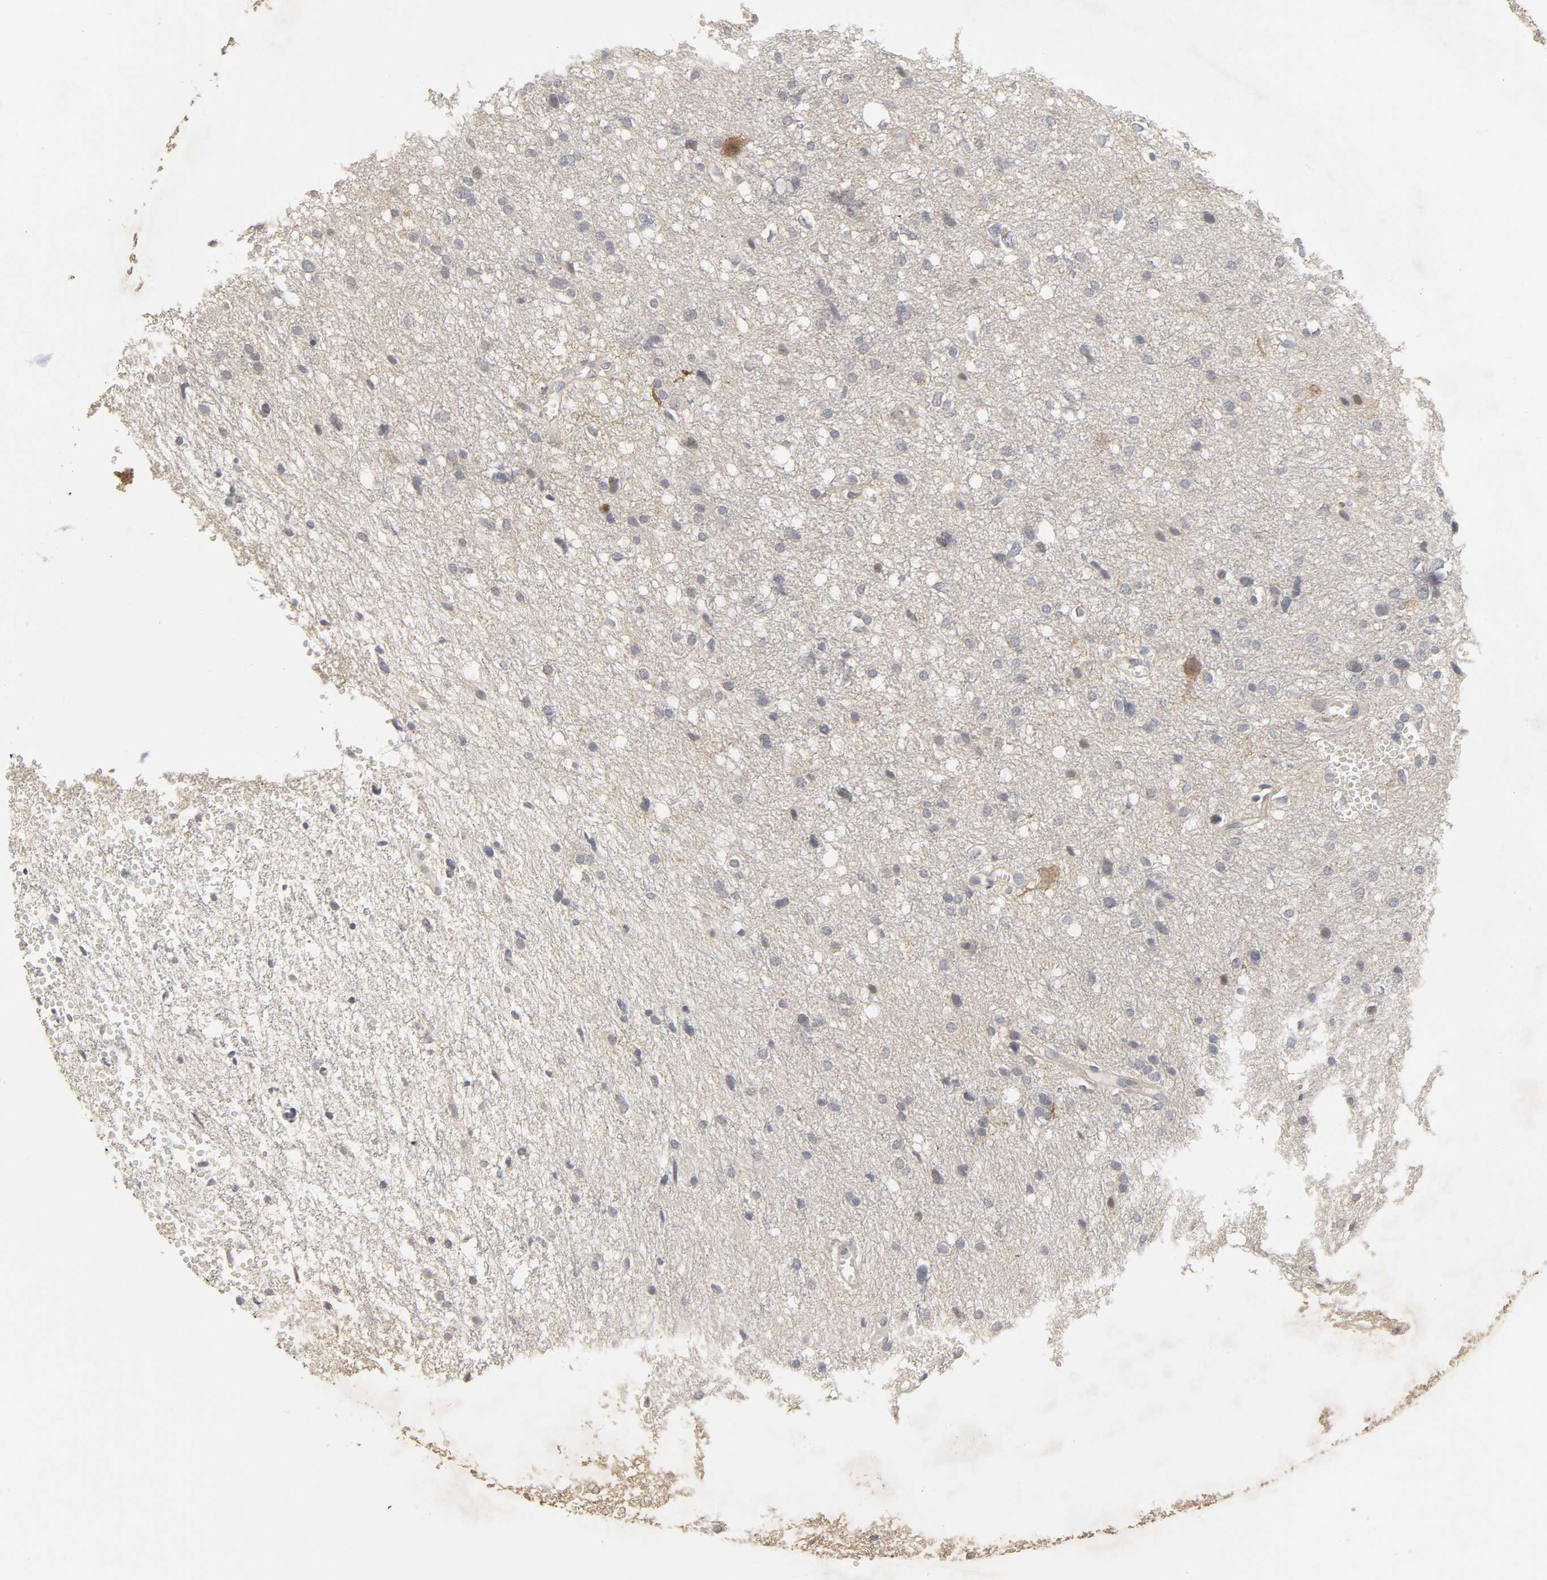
{"staining": {"intensity": "negative", "quantity": "none", "location": "none"}, "tissue": "glioma", "cell_type": "Tumor cells", "image_type": "cancer", "snomed": [{"axis": "morphology", "description": "Glioma, malignant, High grade"}, {"axis": "topography", "description": "Brain"}], "caption": "Protein analysis of glioma reveals no significant expression in tumor cells.", "gene": "SLC10A2", "patient": {"sex": "female", "age": 59}}